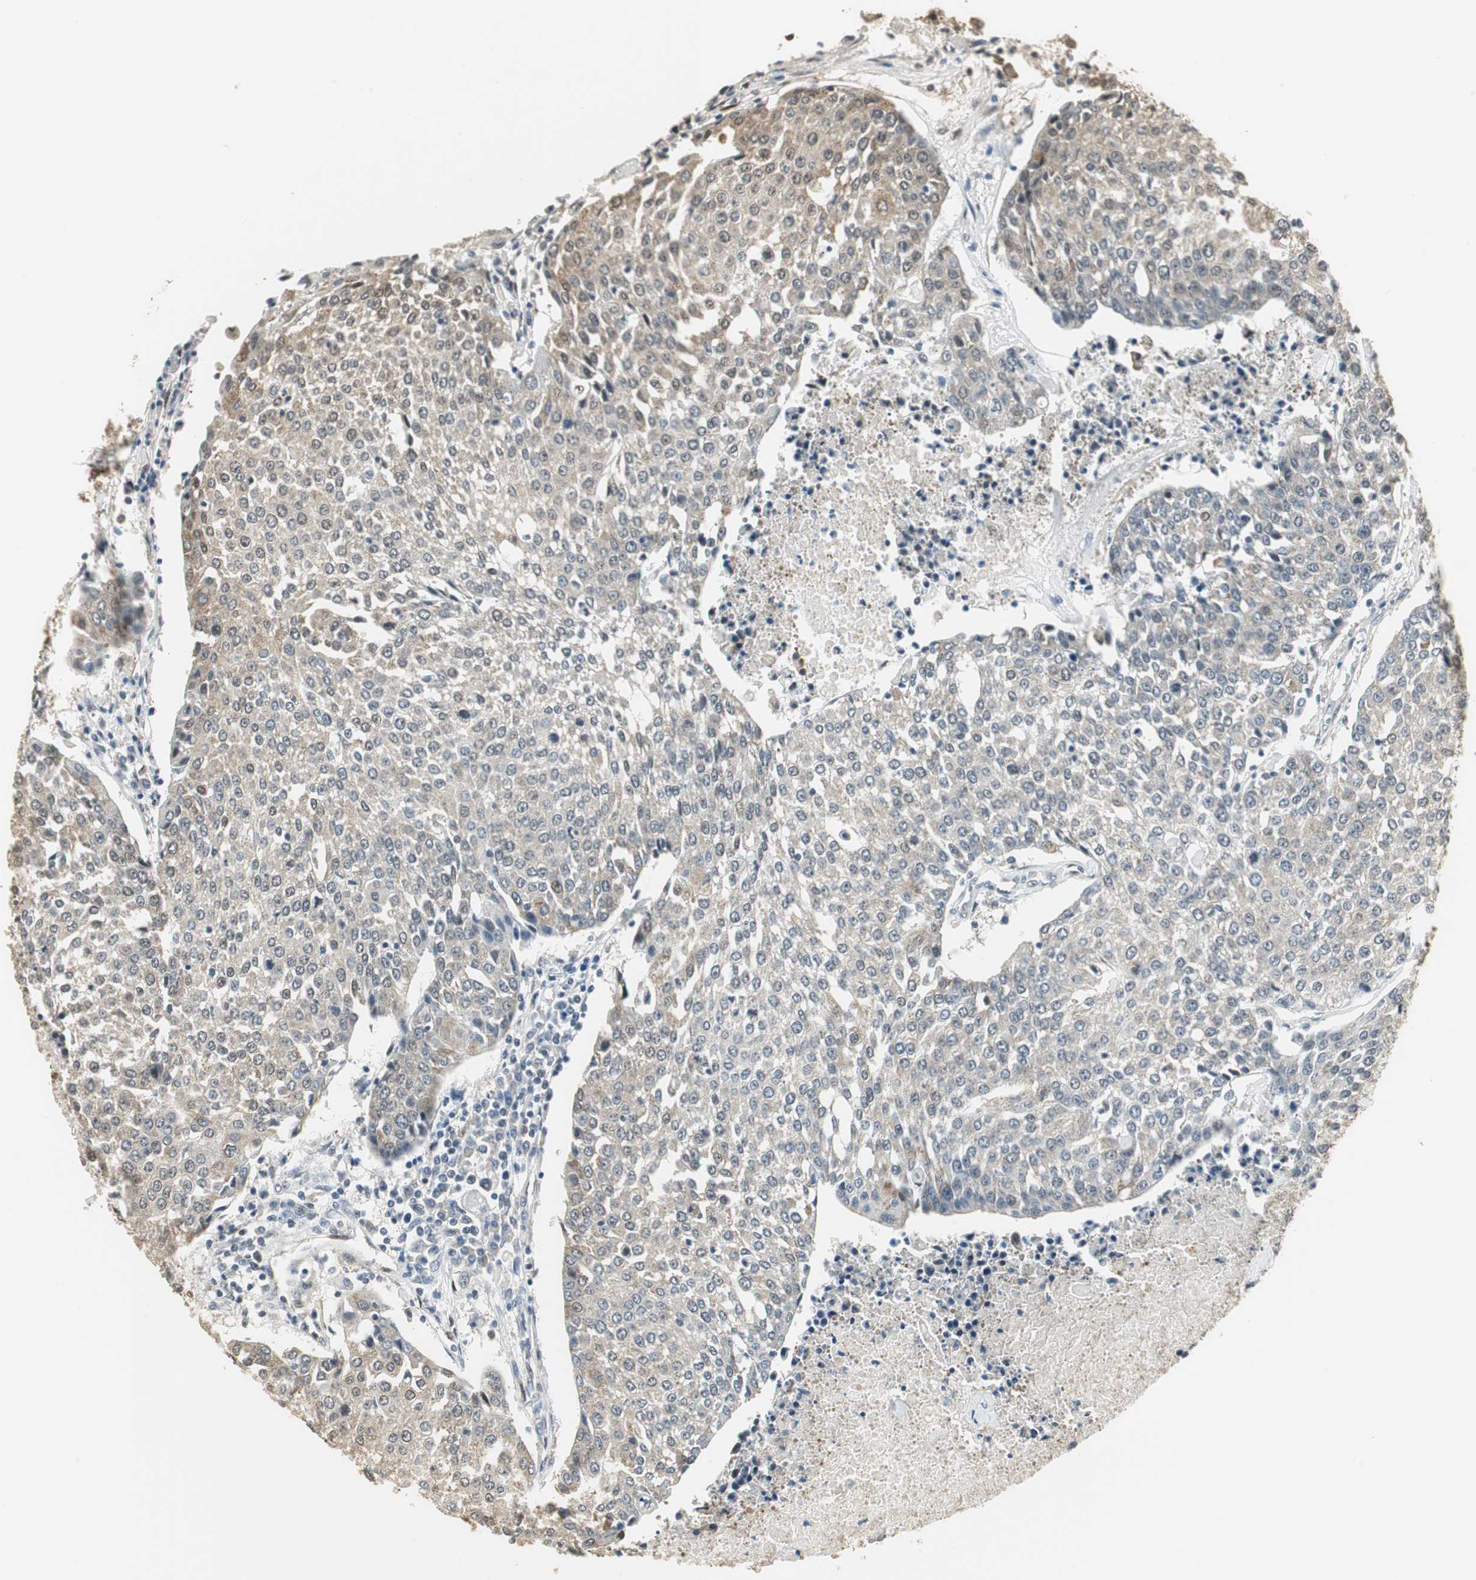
{"staining": {"intensity": "weak", "quantity": ">75%", "location": "cytoplasmic/membranous"}, "tissue": "urothelial cancer", "cell_type": "Tumor cells", "image_type": "cancer", "snomed": [{"axis": "morphology", "description": "Urothelial carcinoma, High grade"}, {"axis": "topography", "description": "Urinary bladder"}], "caption": "High-grade urothelial carcinoma stained for a protein (brown) displays weak cytoplasmic/membranous positive expression in approximately >75% of tumor cells.", "gene": "CCT5", "patient": {"sex": "female", "age": 85}}